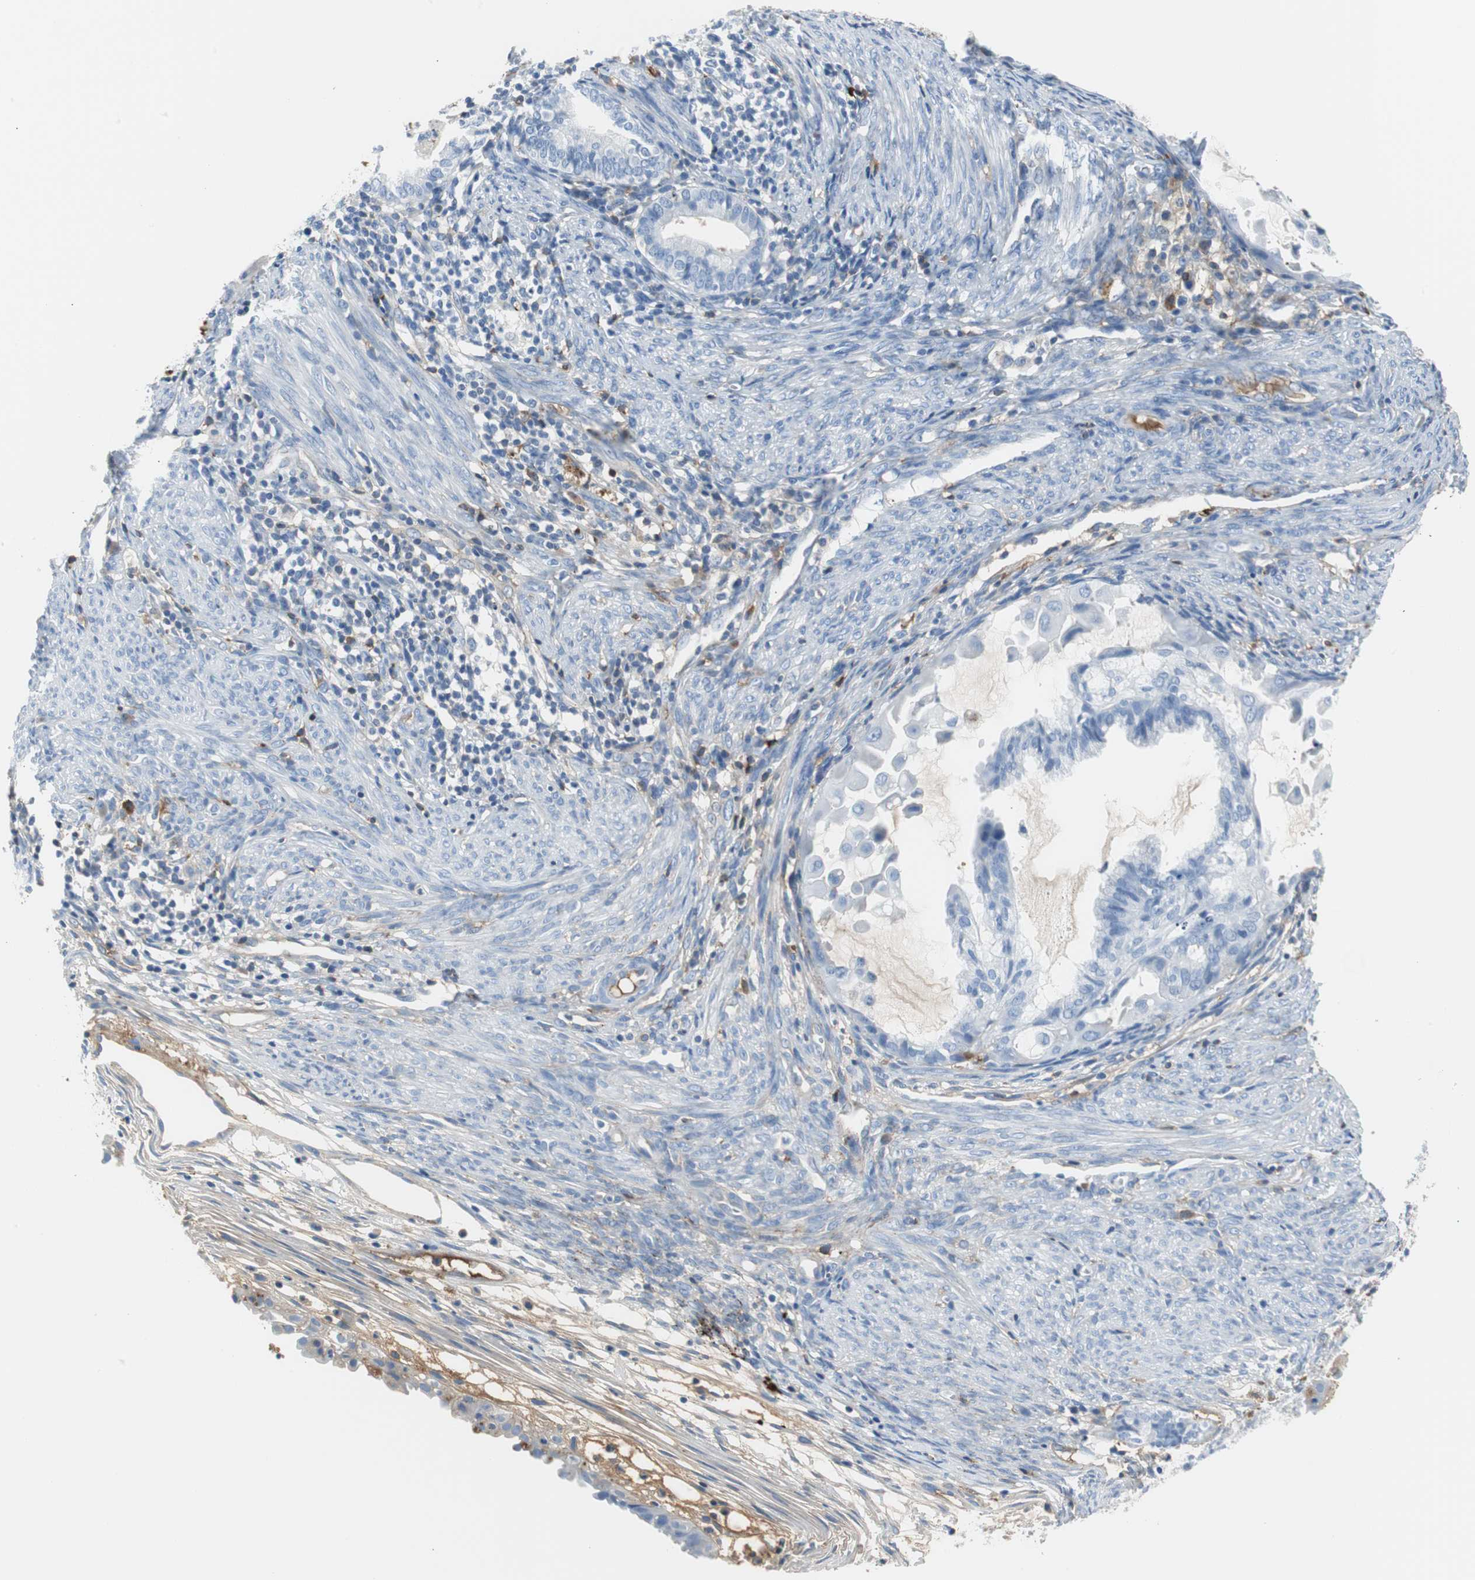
{"staining": {"intensity": "negative", "quantity": "none", "location": "none"}, "tissue": "cervical cancer", "cell_type": "Tumor cells", "image_type": "cancer", "snomed": [{"axis": "morphology", "description": "Normal tissue, NOS"}, {"axis": "morphology", "description": "Adenocarcinoma, NOS"}, {"axis": "topography", "description": "Cervix"}, {"axis": "topography", "description": "Endometrium"}], "caption": "Immunohistochemistry of human cervical adenocarcinoma reveals no staining in tumor cells.", "gene": "APCS", "patient": {"sex": "female", "age": 86}}